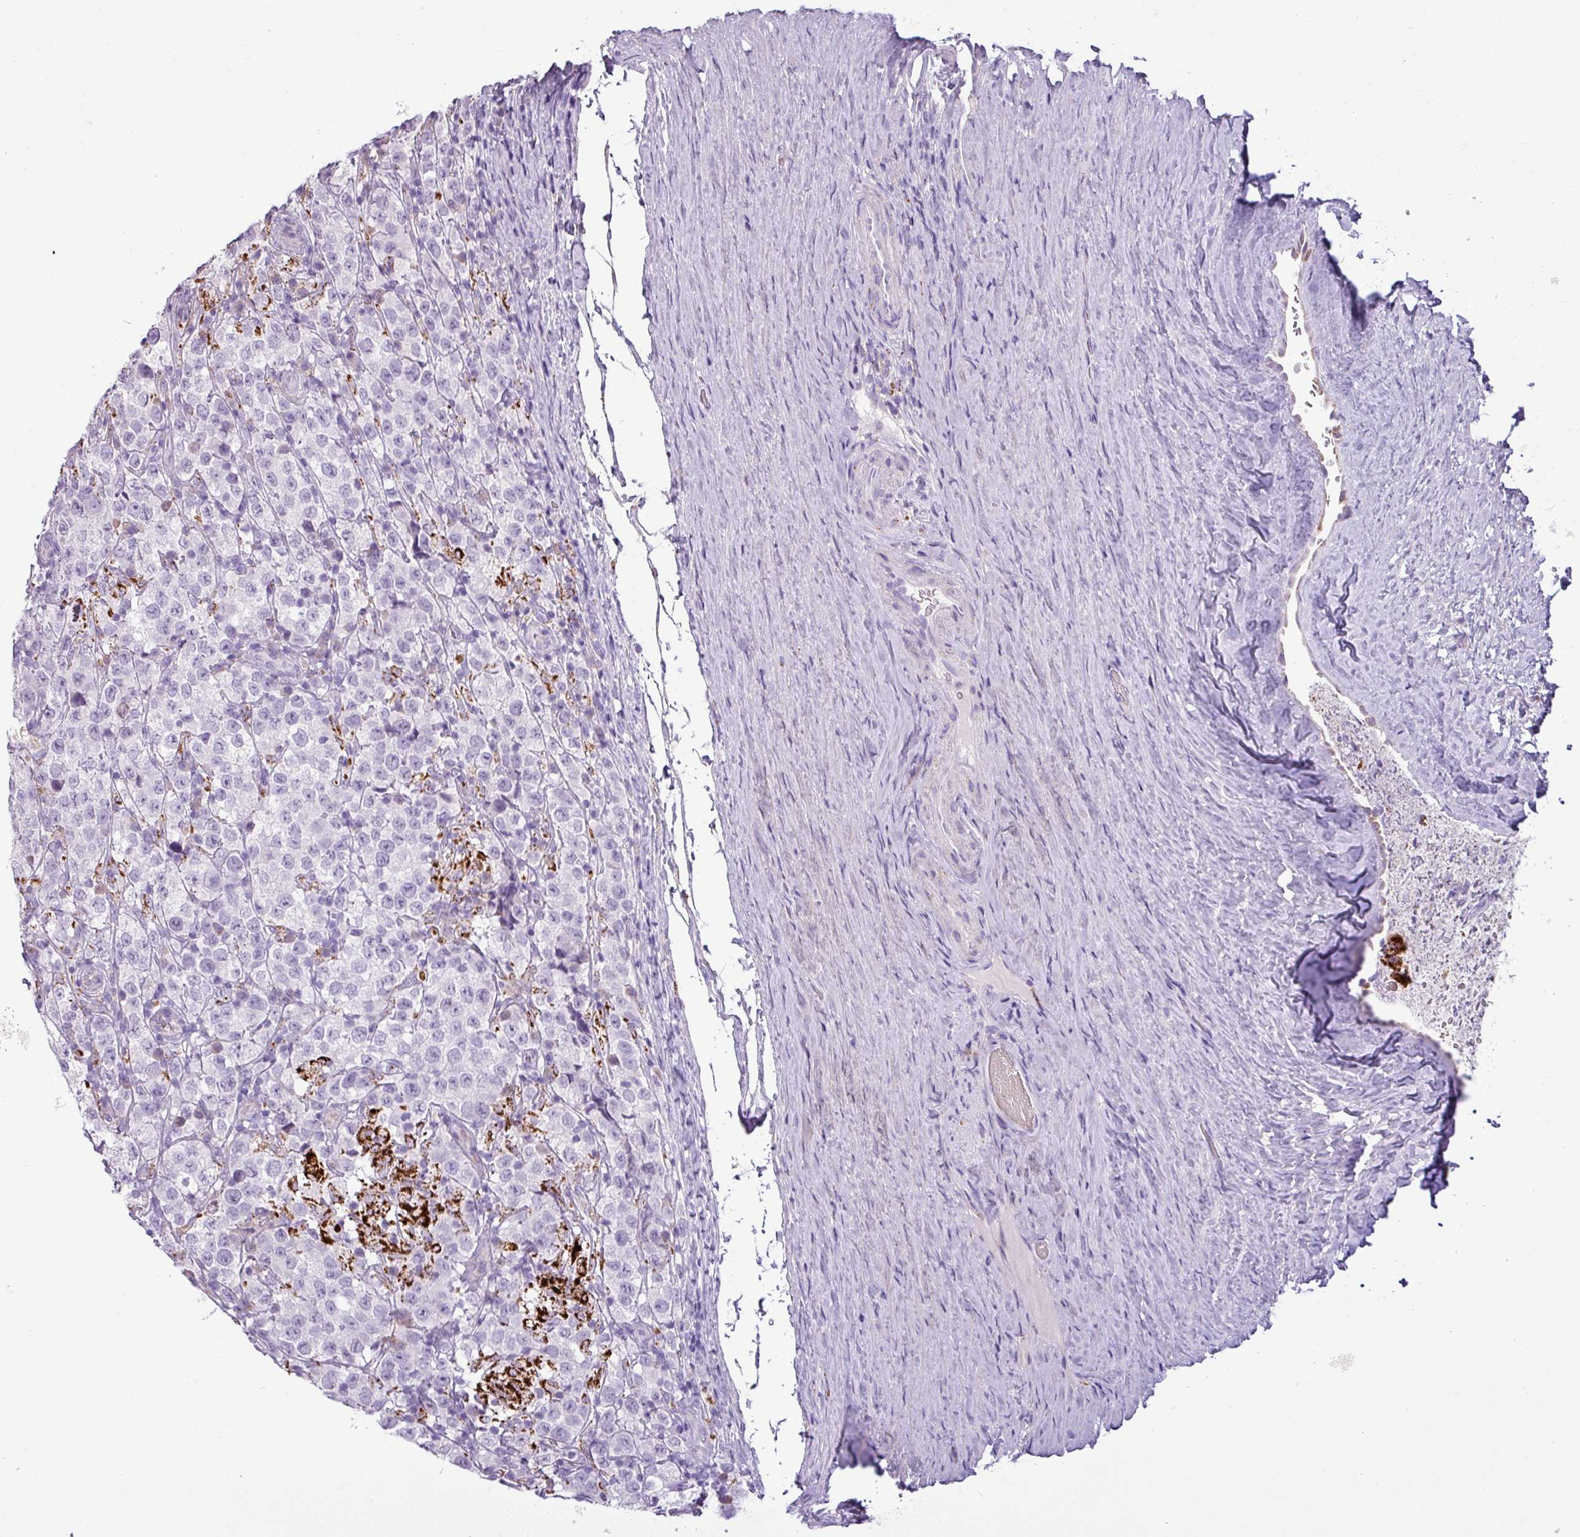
{"staining": {"intensity": "negative", "quantity": "none", "location": "none"}, "tissue": "testis cancer", "cell_type": "Tumor cells", "image_type": "cancer", "snomed": [{"axis": "morphology", "description": "Seminoma, NOS"}, {"axis": "morphology", "description": "Carcinoma, Embryonal, NOS"}, {"axis": "topography", "description": "Testis"}], "caption": "There is no significant expression in tumor cells of testis embryonal carcinoma.", "gene": "ZNF667", "patient": {"sex": "male", "age": 41}}